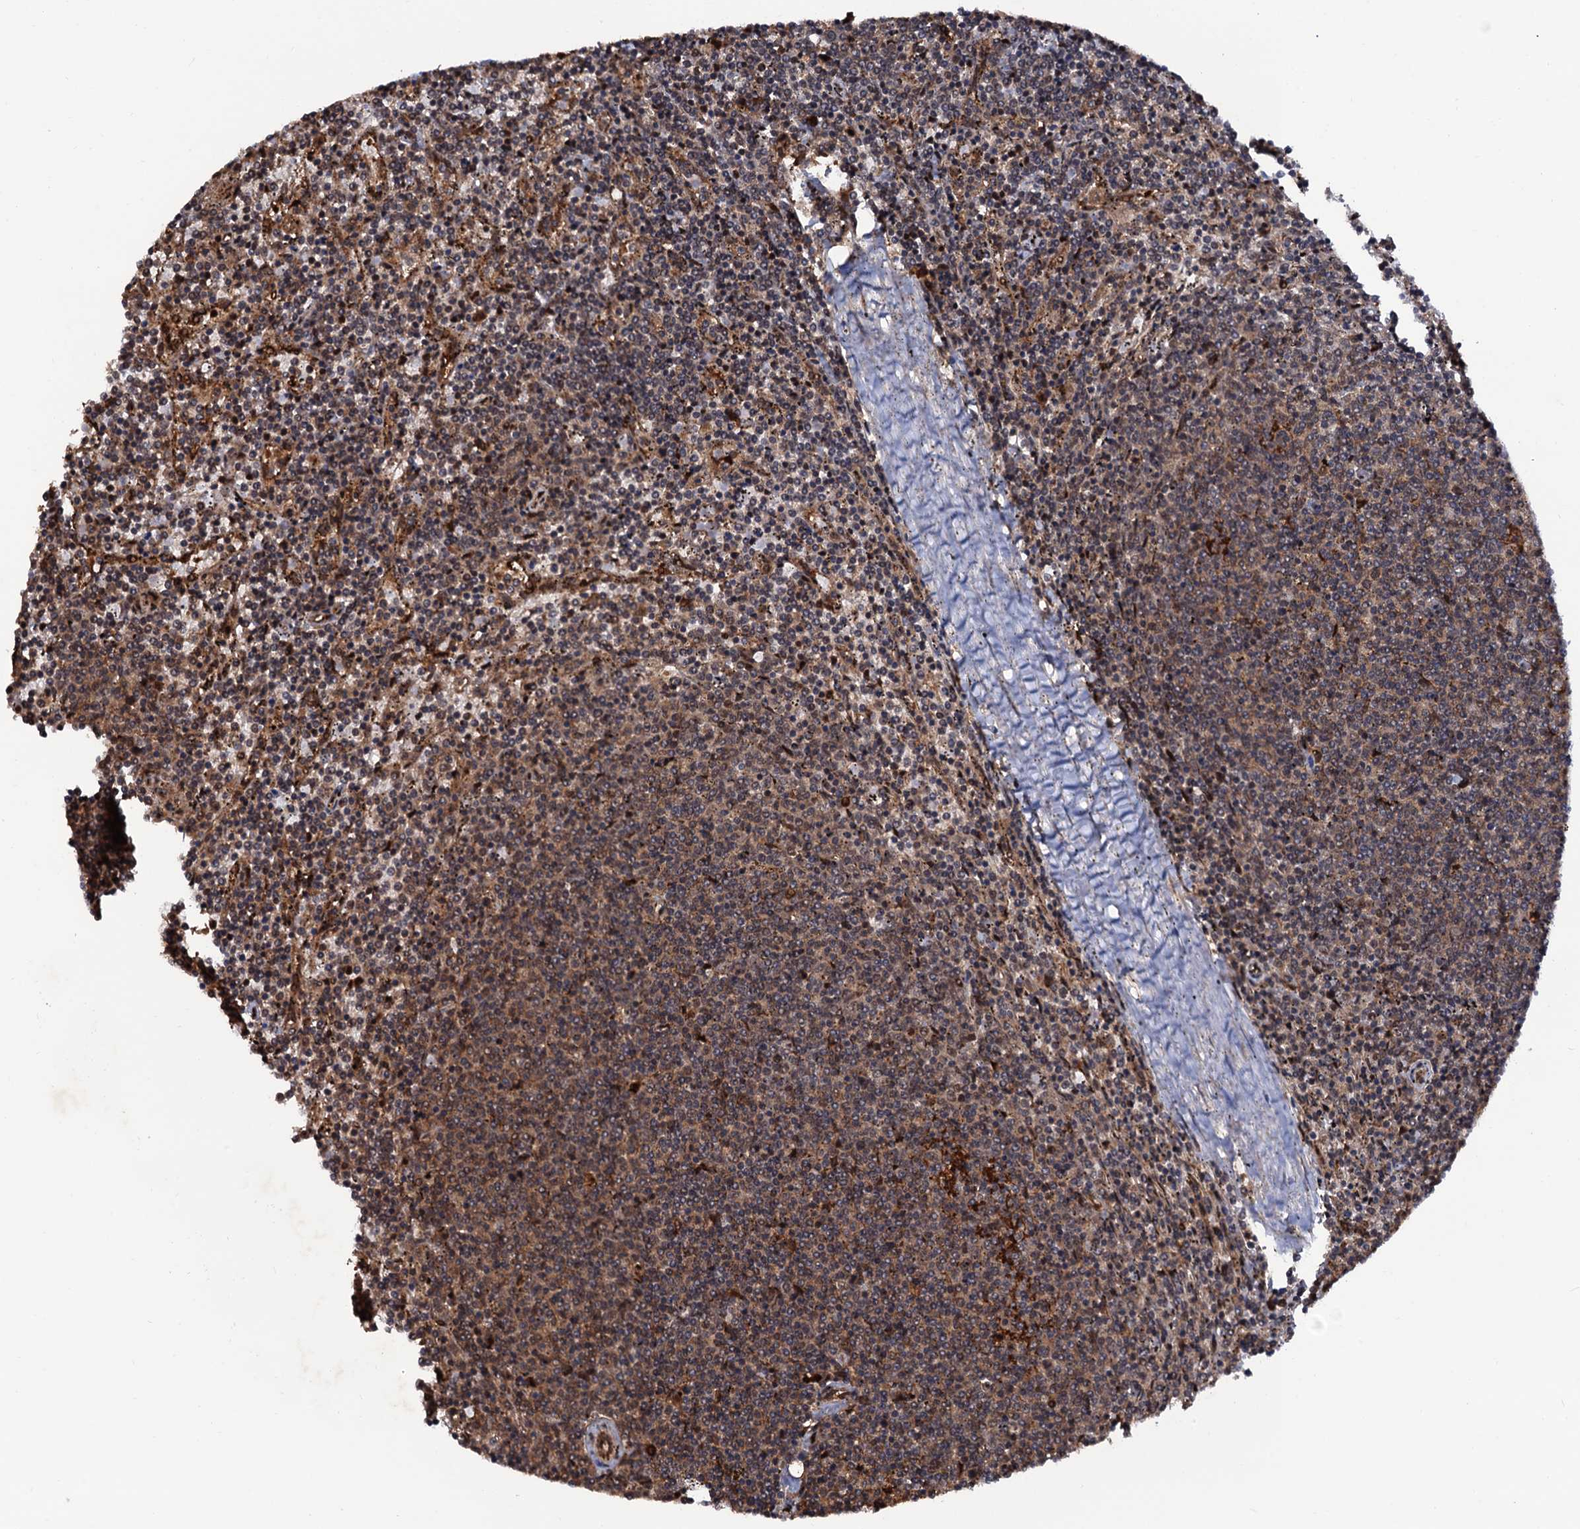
{"staining": {"intensity": "weak", "quantity": "25%-75%", "location": "cytoplasmic/membranous,nuclear"}, "tissue": "lymphoma", "cell_type": "Tumor cells", "image_type": "cancer", "snomed": [{"axis": "morphology", "description": "Malignant lymphoma, non-Hodgkin's type, Low grade"}, {"axis": "topography", "description": "Spleen"}], "caption": "Lymphoma was stained to show a protein in brown. There is low levels of weak cytoplasmic/membranous and nuclear expression in about 25%-75% of tumor cells.", "gene": "CDC23", "patient": {"sex": "female", "age": 50}}